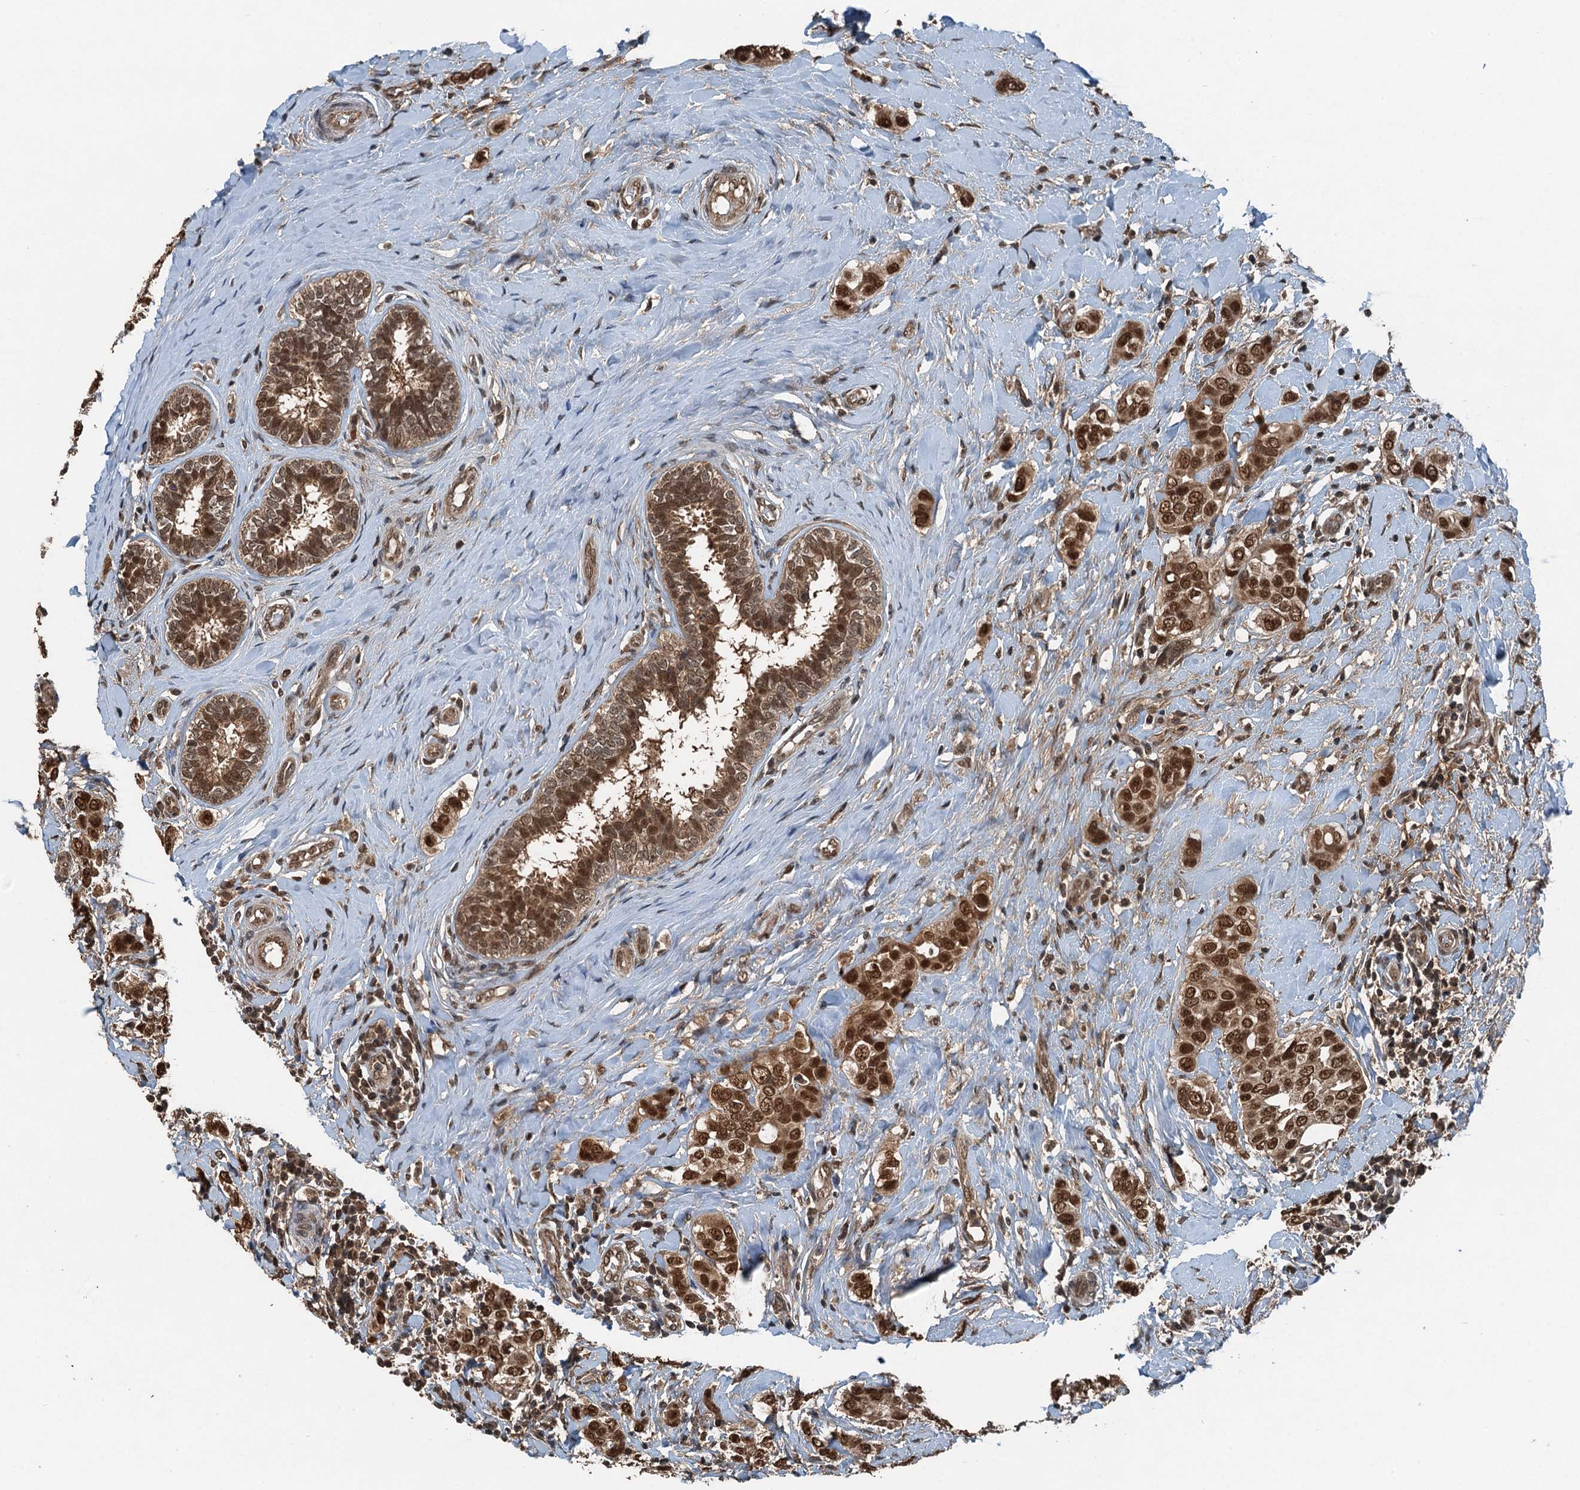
{"staining": {"intensity": "strong", "quantity": ">75%", "location": "nuclear"}, "tissue": "breast cancer", "cell_type": "Tumor cells", "image_type": "cancer", "snomed": [{"axis": "morphology", "description": "Lobular carcinoma"}, {"axis": "topography", "description": "Breast"}], "caption": "Tumor cells demonstrate high levels of strong nuclear positivity in approximately >75% of cells in breast cancer (lobular carcinoma). The protein is stained brown, and the nuclei are stained in blue (DAB IHC with brightfield microscopy, high magnification).", "gene": "UBXN6", "patient": {"sex": "female", "age": 51}}